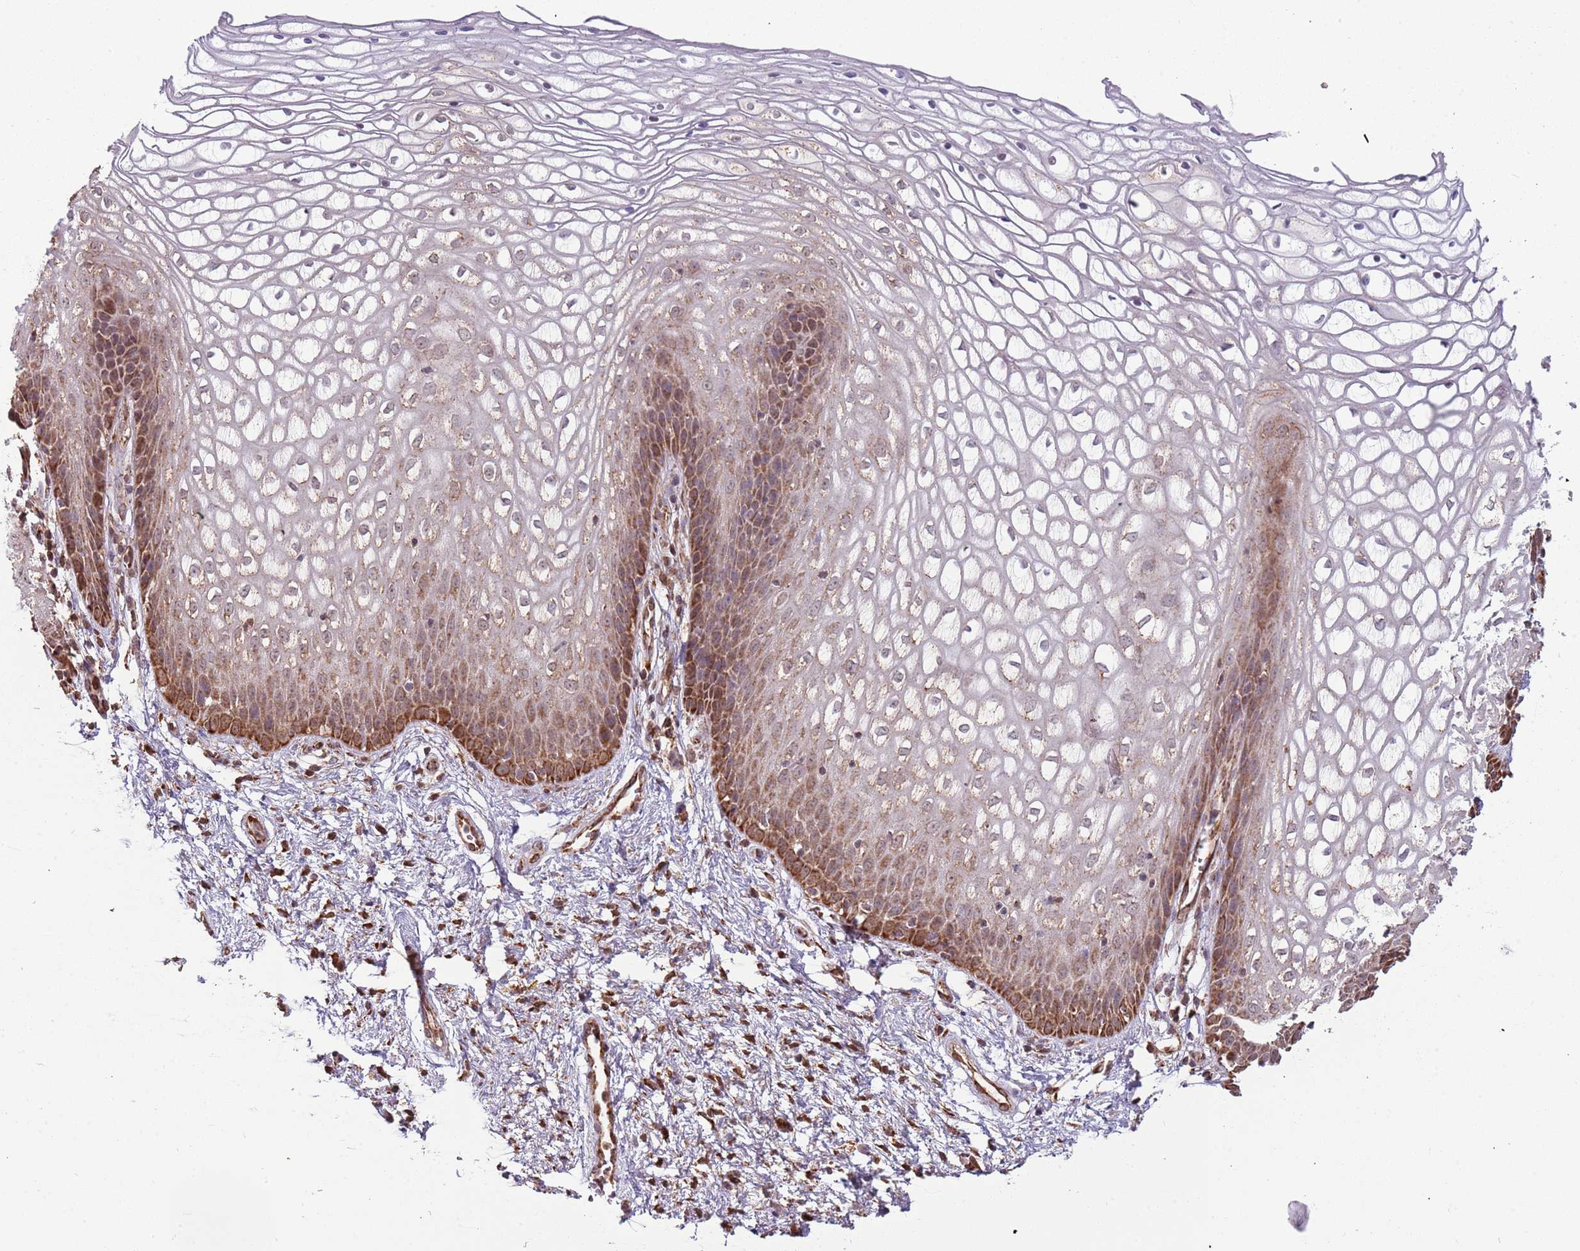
{"staining": {"intensity": "strong", "quantity": "25%-75%", "location": "cytoplasmic/membranous,nuclear"}, "tissue": "vagina", "cell_type": "Squamous epithelial cells", "image_type": "normal", "snomed": [{"axis": "morphology", "description": "Normal tissue, NOS"}, {"axis": "topography", "description": "Vagina"}], "caption": "IHC micrograph of benign vagina stained for a protein (brown), which displays high levels of strong cytoplasmic/membranous,nuclear staining in approximately 25%-75% of squamous epithelial cells.", "gene": "IL17RD", "patient": {"sex": "female", "age": 34}}